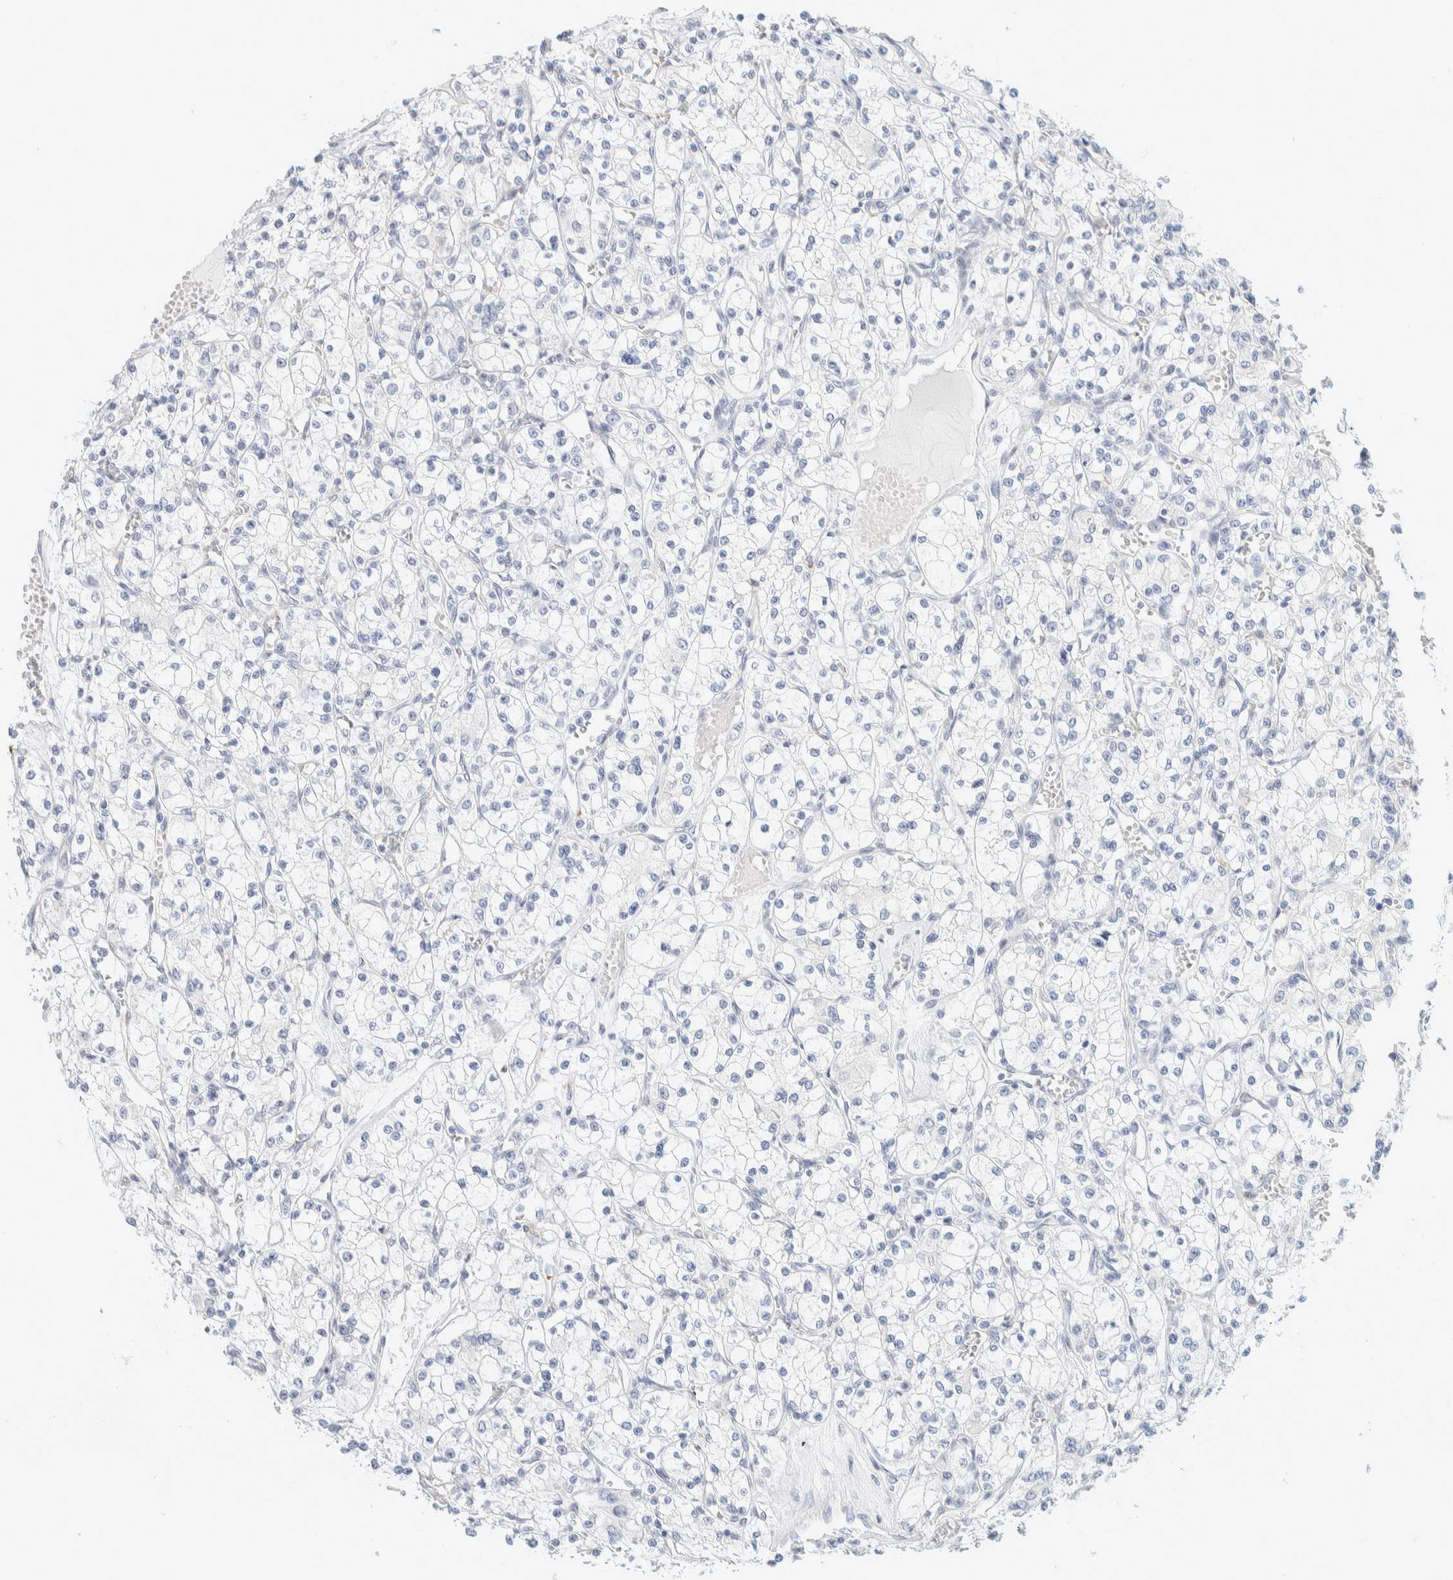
{"staining": {"intensity": "negative", "quantity": "none", "location": "none"}, "tissue": "renal cancer", "cell_type": "Tumor cells", "image_type": "cancer", "snomed": [{"axis": "morphology", "description": "Adenocarcinoma, NOS"}, {"axis": "topography", "description": "Kidney"}], "caption": "Renal cancer stained for a protein using immunohistochemistry exhibits no positivity tumor cells.", "gene": "ATCAY", "patient": {"sex": "female", "age": 59}}